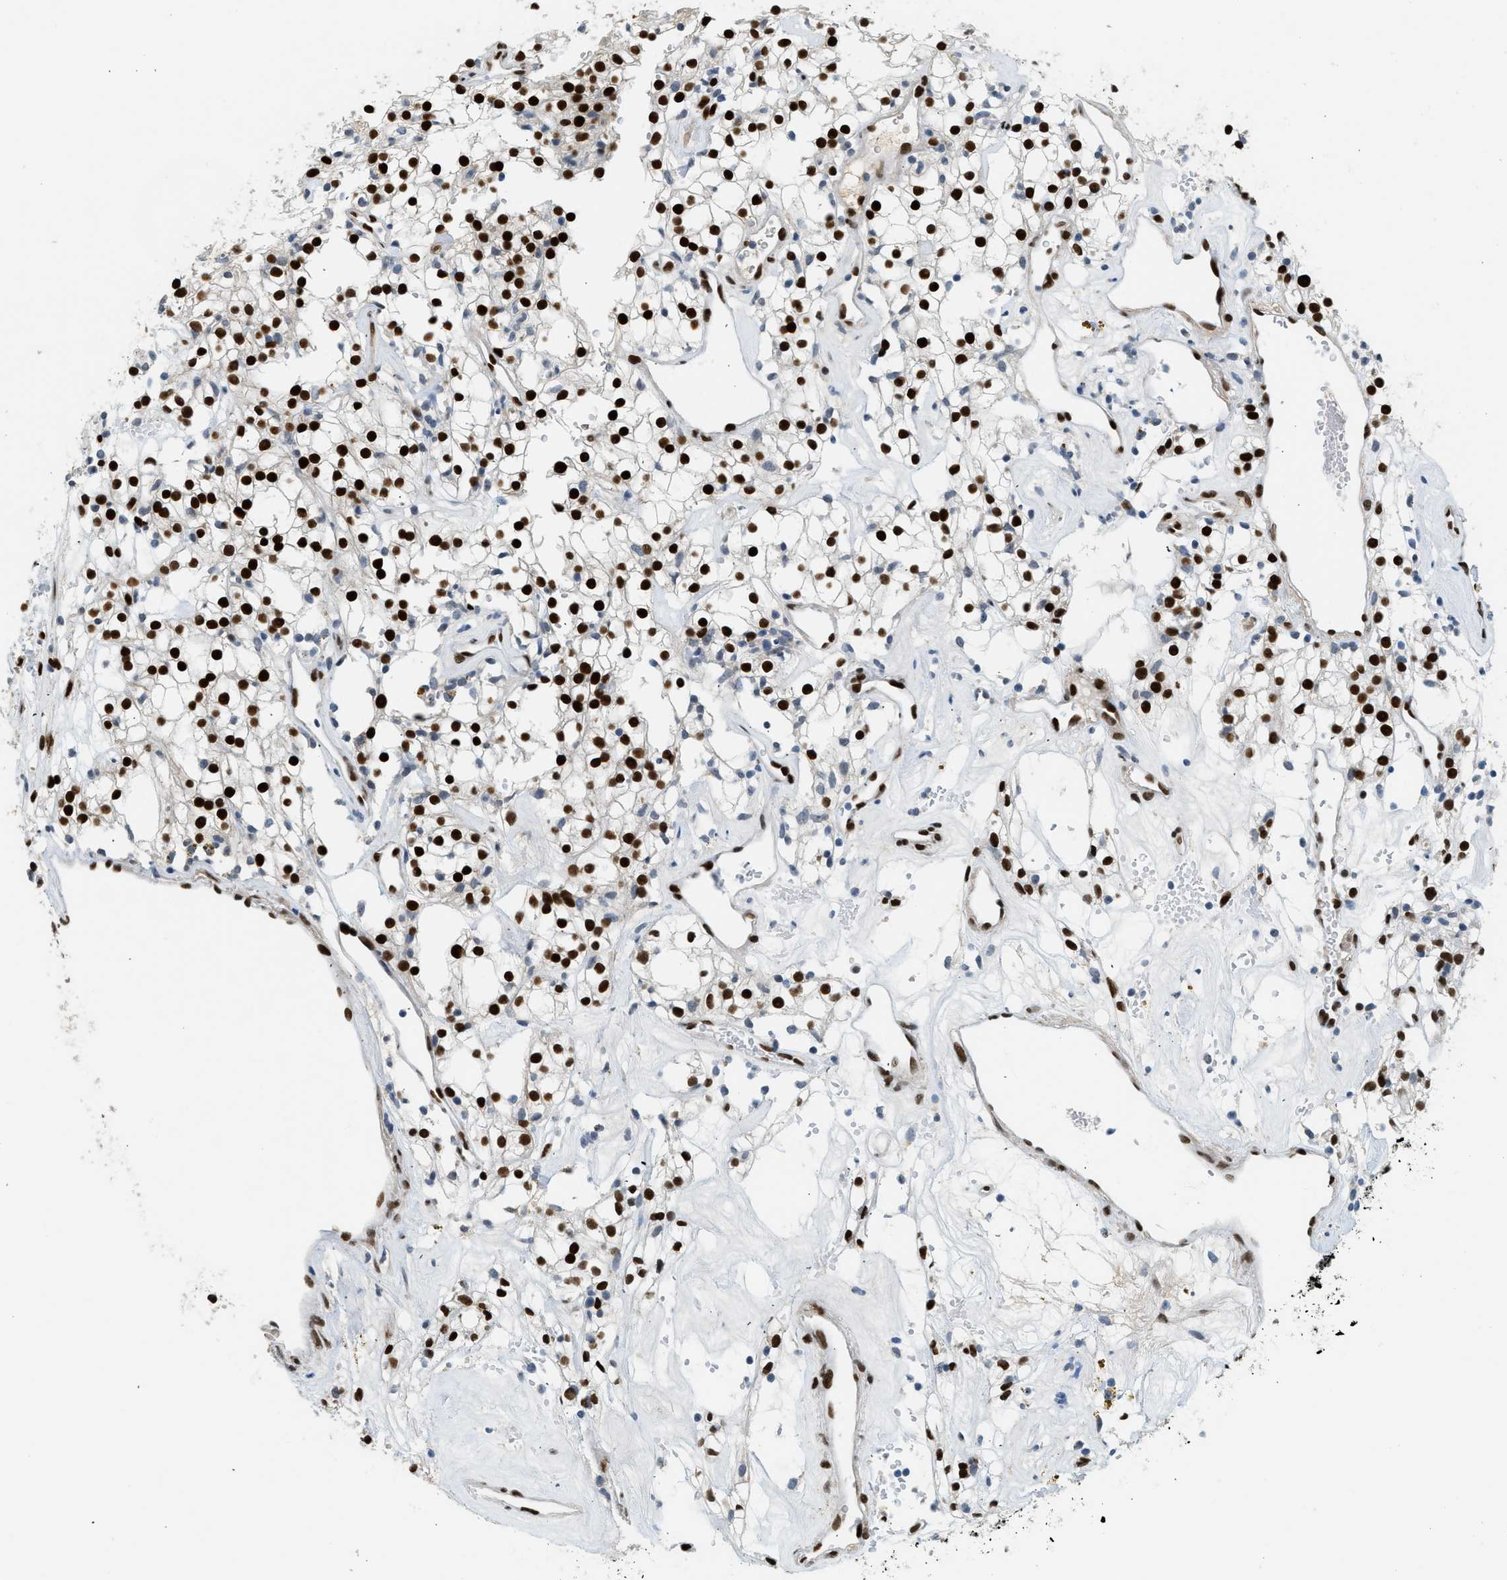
{"staining": {"intensity": "strong", "quantity": ">75%", "location": "nuclear"}, "tissue": "renal cancer", "cell_type": "Tumor cells", "image_type": "cancer", "snomed": [{"axis": "morphology", "description": "Adenocarcinoma, NOS"}, {"axis": "topography", "description": "Kidney"}], "caption": "There is high levels of strong nuclear expression in tumor cells of renal cancer (adenocarcinoma), as demonstrated by immunohistochemical staining (brown color).", "gene": "ZBTB20", "patient": {"sex": "male", "age": 59}}